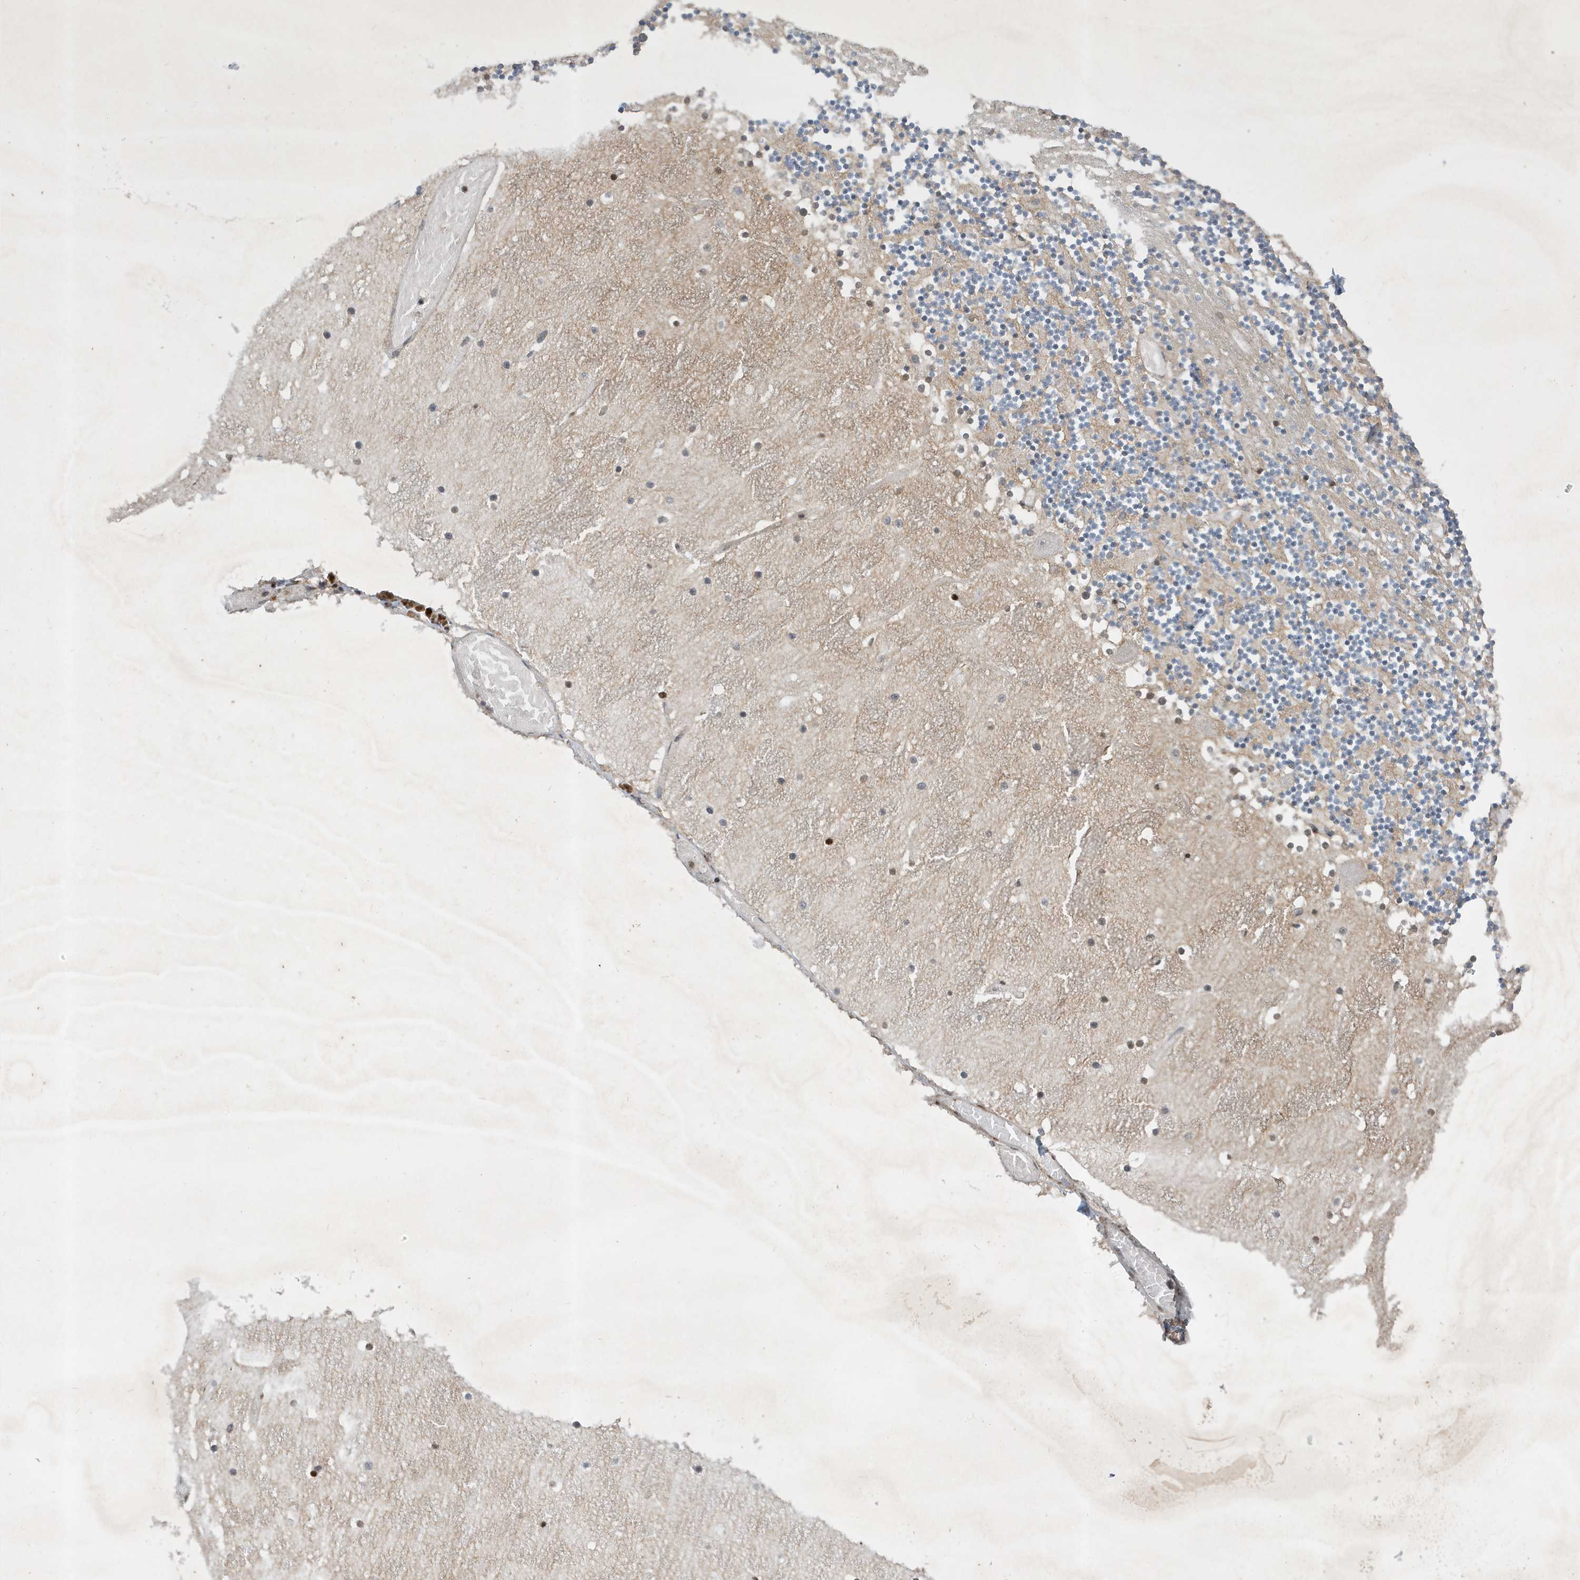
{"staining": {"intensity": "negative", "quantity": "none", "location": "none"}, "tissue": "cerebellum", "cell_type": "Cells in granular layer", "image_type": "normal", "snomed": [{"axis": "morphology", "description": "Normal tissue, NOS"}, {"axis": "topography", "description": "Cerebellum"}], "caption": "The histopathology image demonstrates no significant expression in cells in granular layer of cerebellum. The staining was performed using DAB (3,3'-diaminobenzidine) to visualize the protein expression in brown, while the nuclei were stained in blue with hematoxylin (Magnification: 20x).", "gene": "MAST3", "patient": {"sex": "female", "age": 28}}